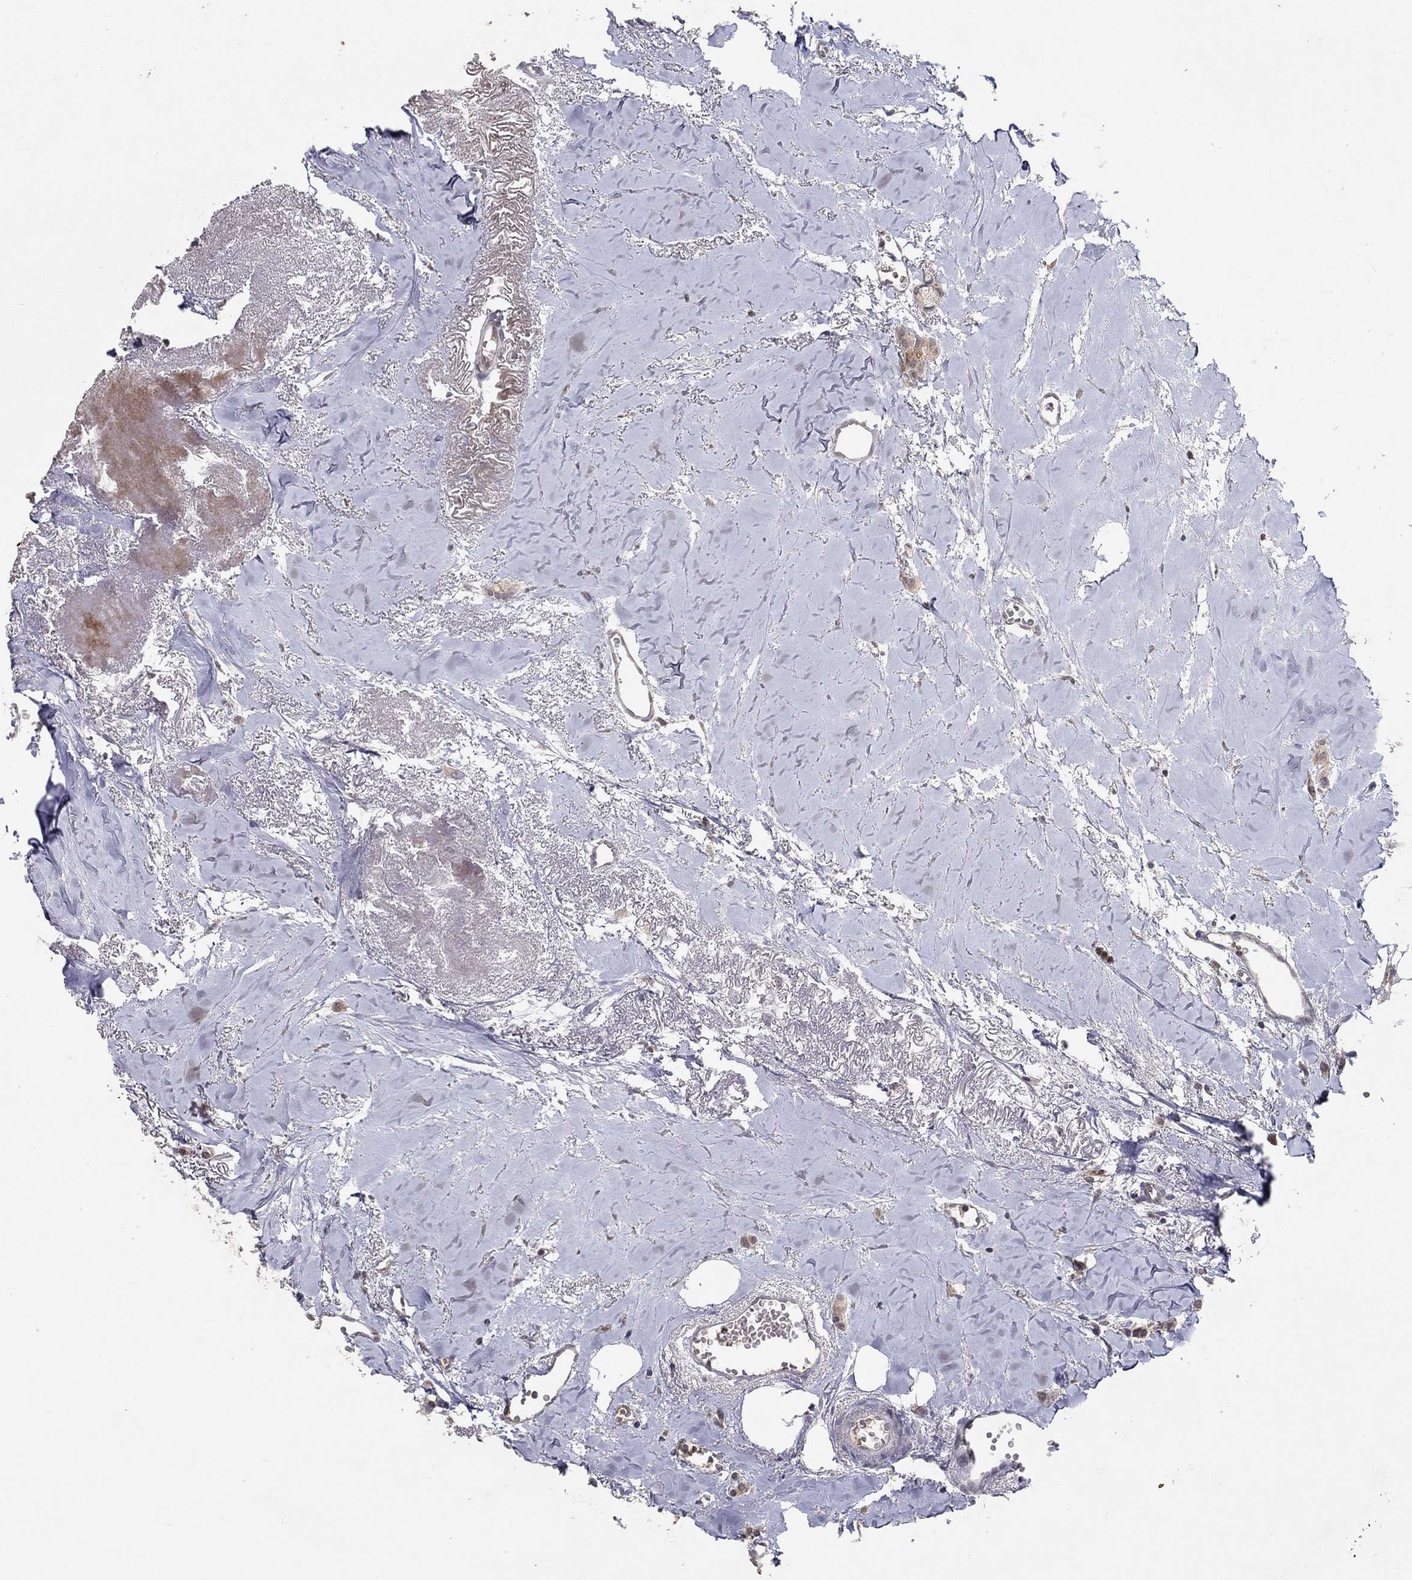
{"staining": {"intensity": "weak", "quantity": "25%-75%", "location": "cytoplasmic/membranous"}, "tissue": "breast cancer", "cell_type": "Tumor cells", "image_type": "cancer", "snomed": [{"axis": "morphology", "description": "Duct carcinoma"}, {"axis": "topography", "description": "Breast"}], "caption": "An IHC image of tumor tissue is shown. Protein staining in brown highlights weak cytoplasmic/membranous positivity in breast cancer within tumor cells.", "gene": "CETN3", "patient": {"sex": "female", "age": 85}}